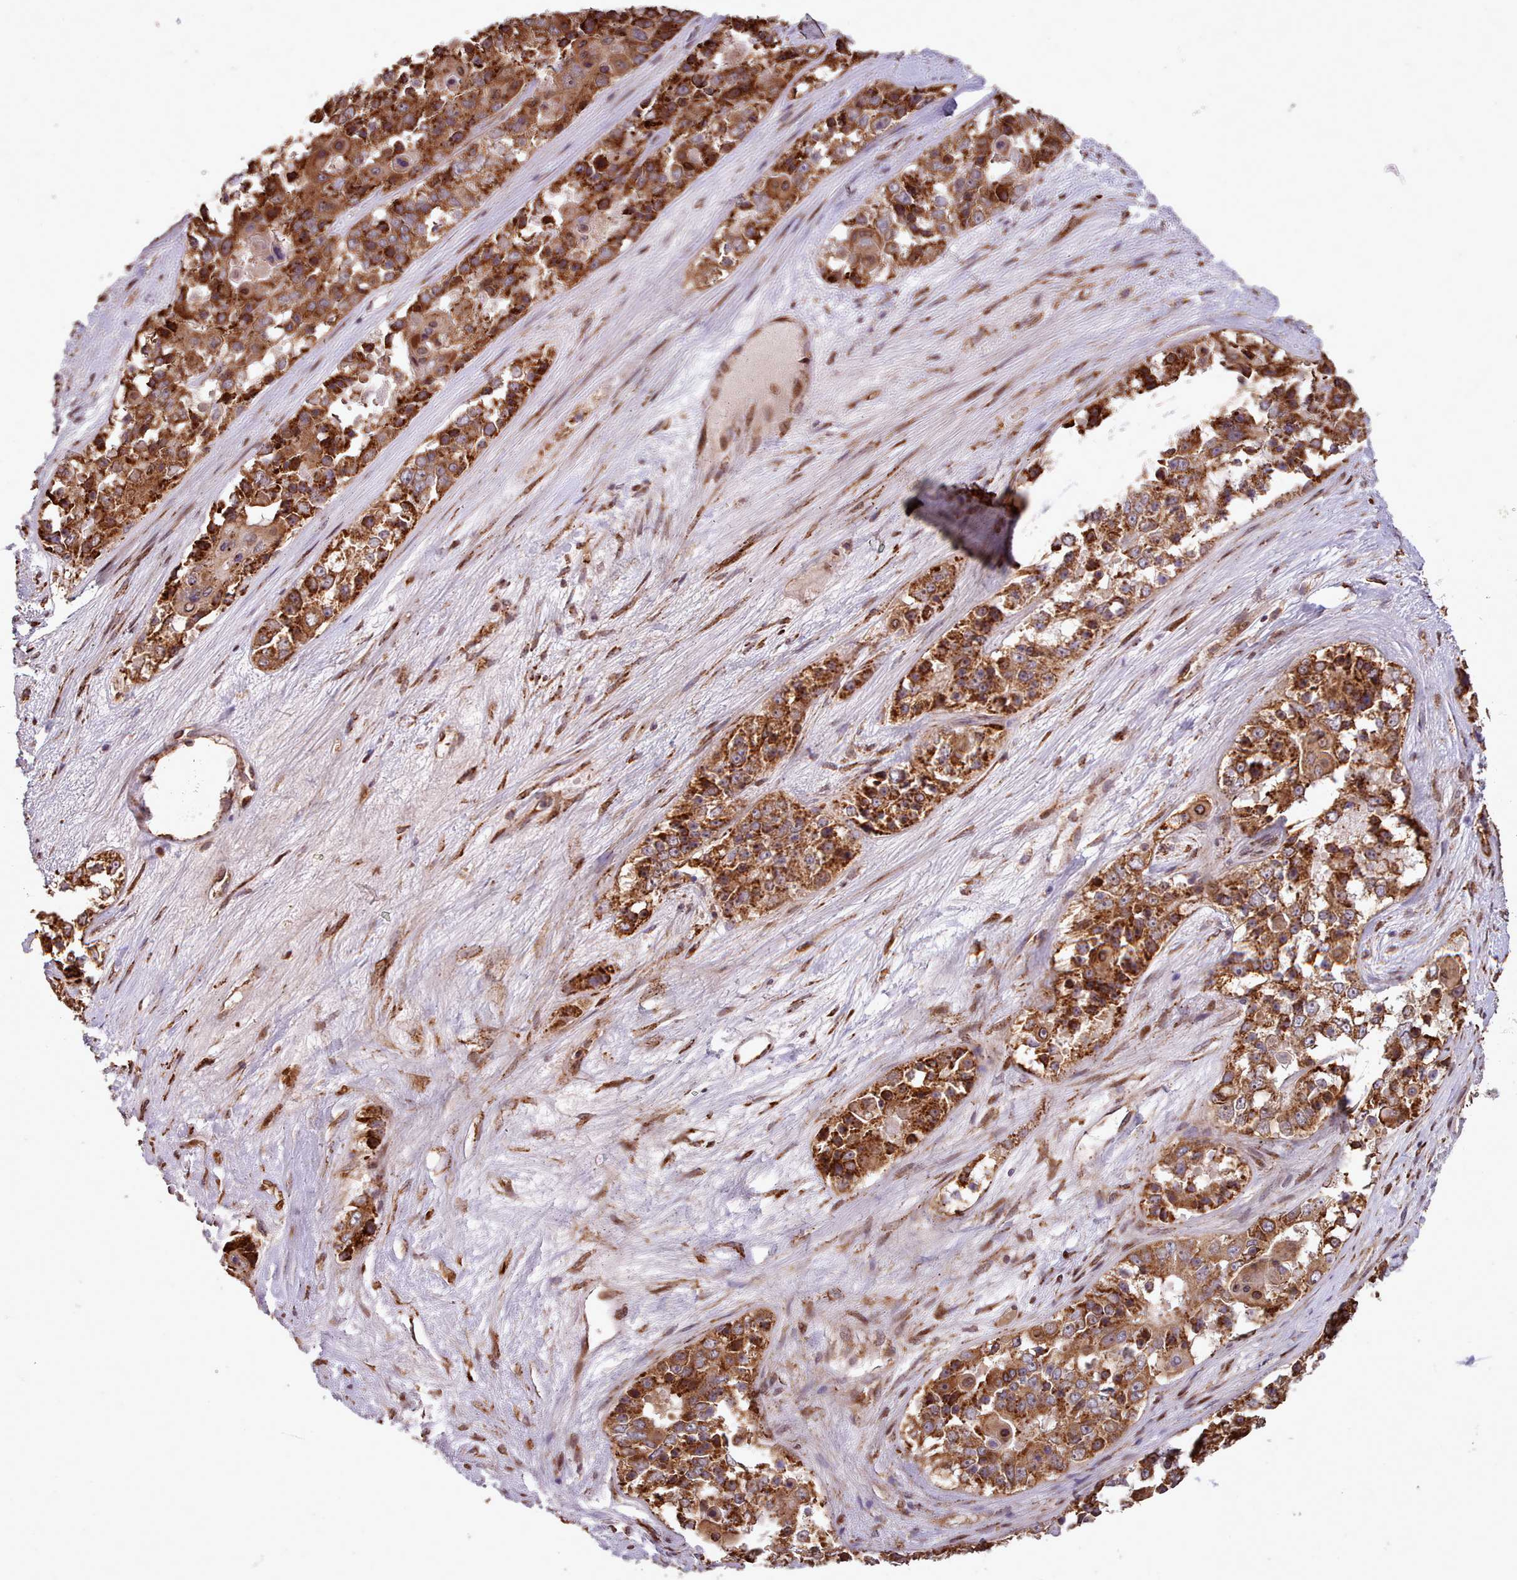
{"staining": {"intensity": "strong", "quantity": ">75%", "location": "cytoplasmic/membranous"}, "tissue": "ovarian cancer", "cell_type": "Tumor cells", "image_type": "cancer", "snomed": [{"axis": "morphology", "description": "Carcinoma, endometroid"}, {"axis": "topography", "description": "Ovary"}], "caption": "Immunohistochemistry of ovarian cancer shows high levels of strong cytoplasmic/membranous expression in about >75% of tumor cells.", "gene": "CABP1", "patient": {"sex": "female", "age": 51}}